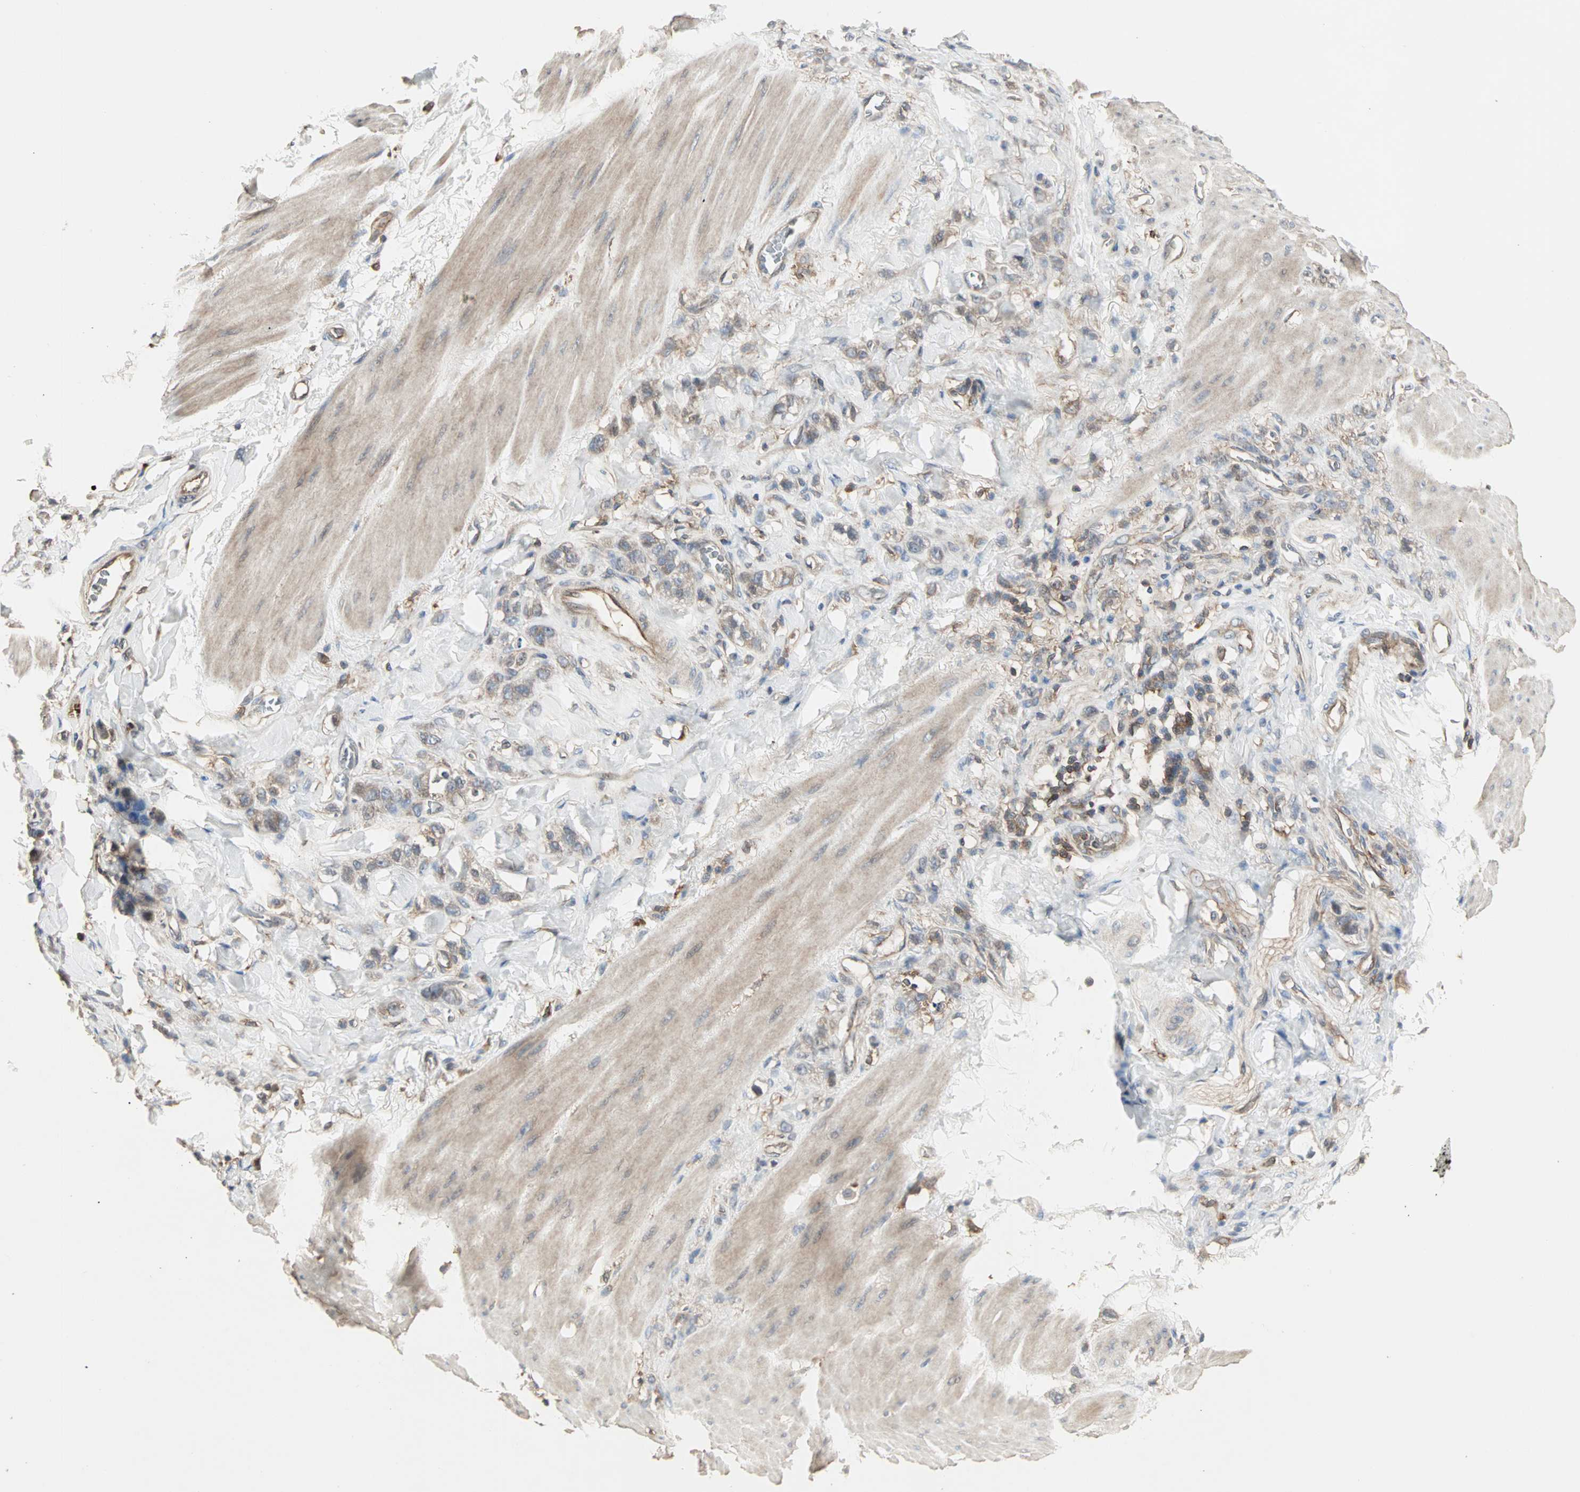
{"staining": {"intensity": "moderate", "quantity": ">75%", "location": "cytoplasmic/membranous"}, "tissue": "stomach cancer", "cell_type": "Tumor cells", "image_type": "cancer", "snomed": [{"axis": "morphology", "description": "Adenocarcinoma, NOS"}, {"axis": "topography", "description": "Stomach"}], "caption": "Protein expression analysis of human adenocarcinoma (stomach) reveals moderate cytoplasmic/membranous expression in about >75% of tumor cells.", "gene": "GNAI2", "patient": {"sex": "male", "age": 82}}